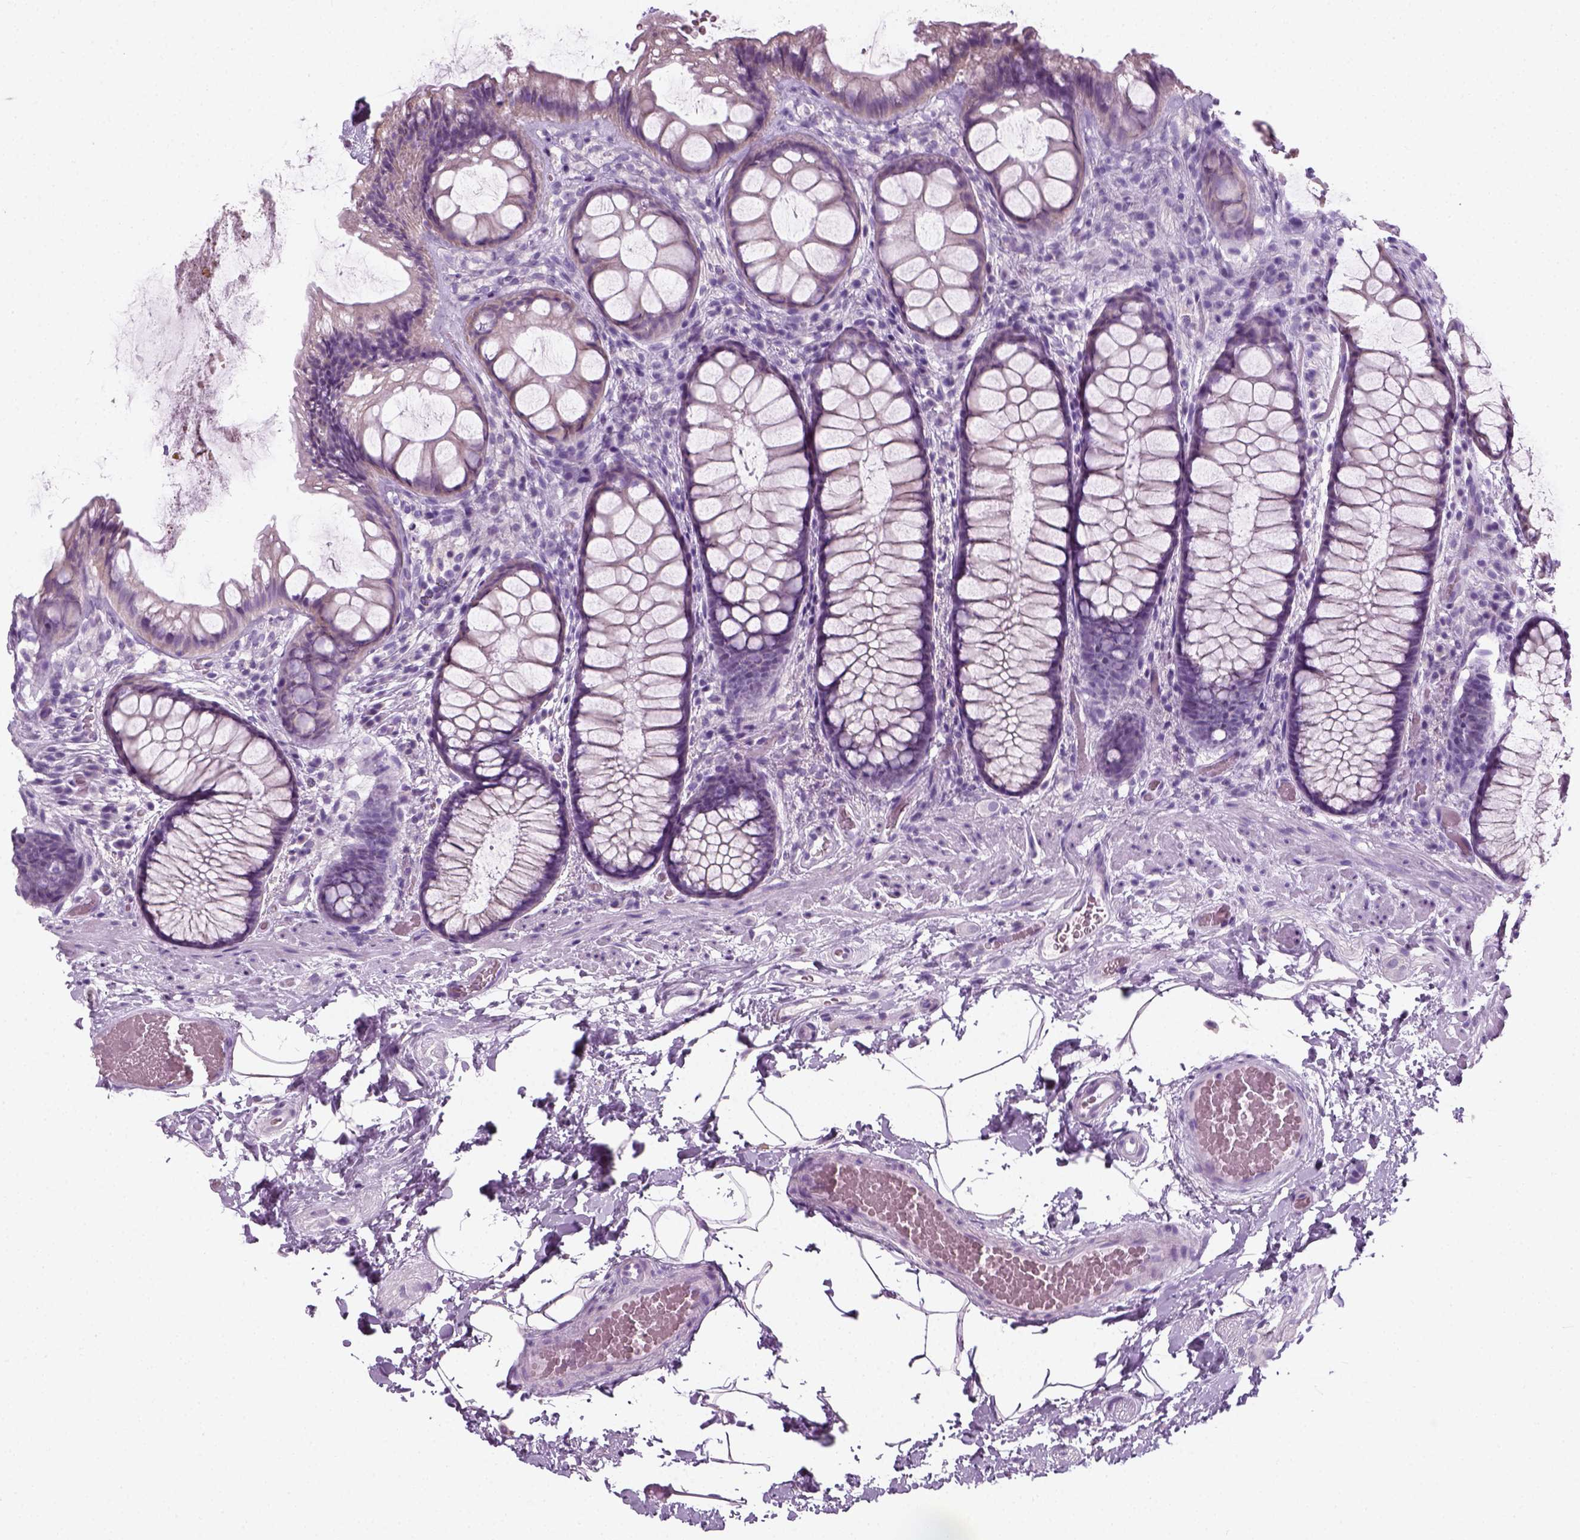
{"staining": {"intensity": "negative", "quantity": "none", "location": "none"}, "tissue": "rectum", "cell_type": "Glandular cells", "image_type": "normal", "snomed": [{"axis": "morphology", "description": "Normal tissue, NOS"}, {"axis": "topography", "description": "Rectum"}], "caption": "DAB (3,3'-diaminobenzidine) immunohistochemical staining of normal human rectum reveals no significant positivity in glandular cells. The staining was performed using DAB (3,3'-diaminobenzidine) to visualize the protein expression in brown, while the nuclei were stained in blue with hematoxylin (Magnification: 20x).", "gene": "SLC12A5", "patient": {"sex": "female", "age": 62}}